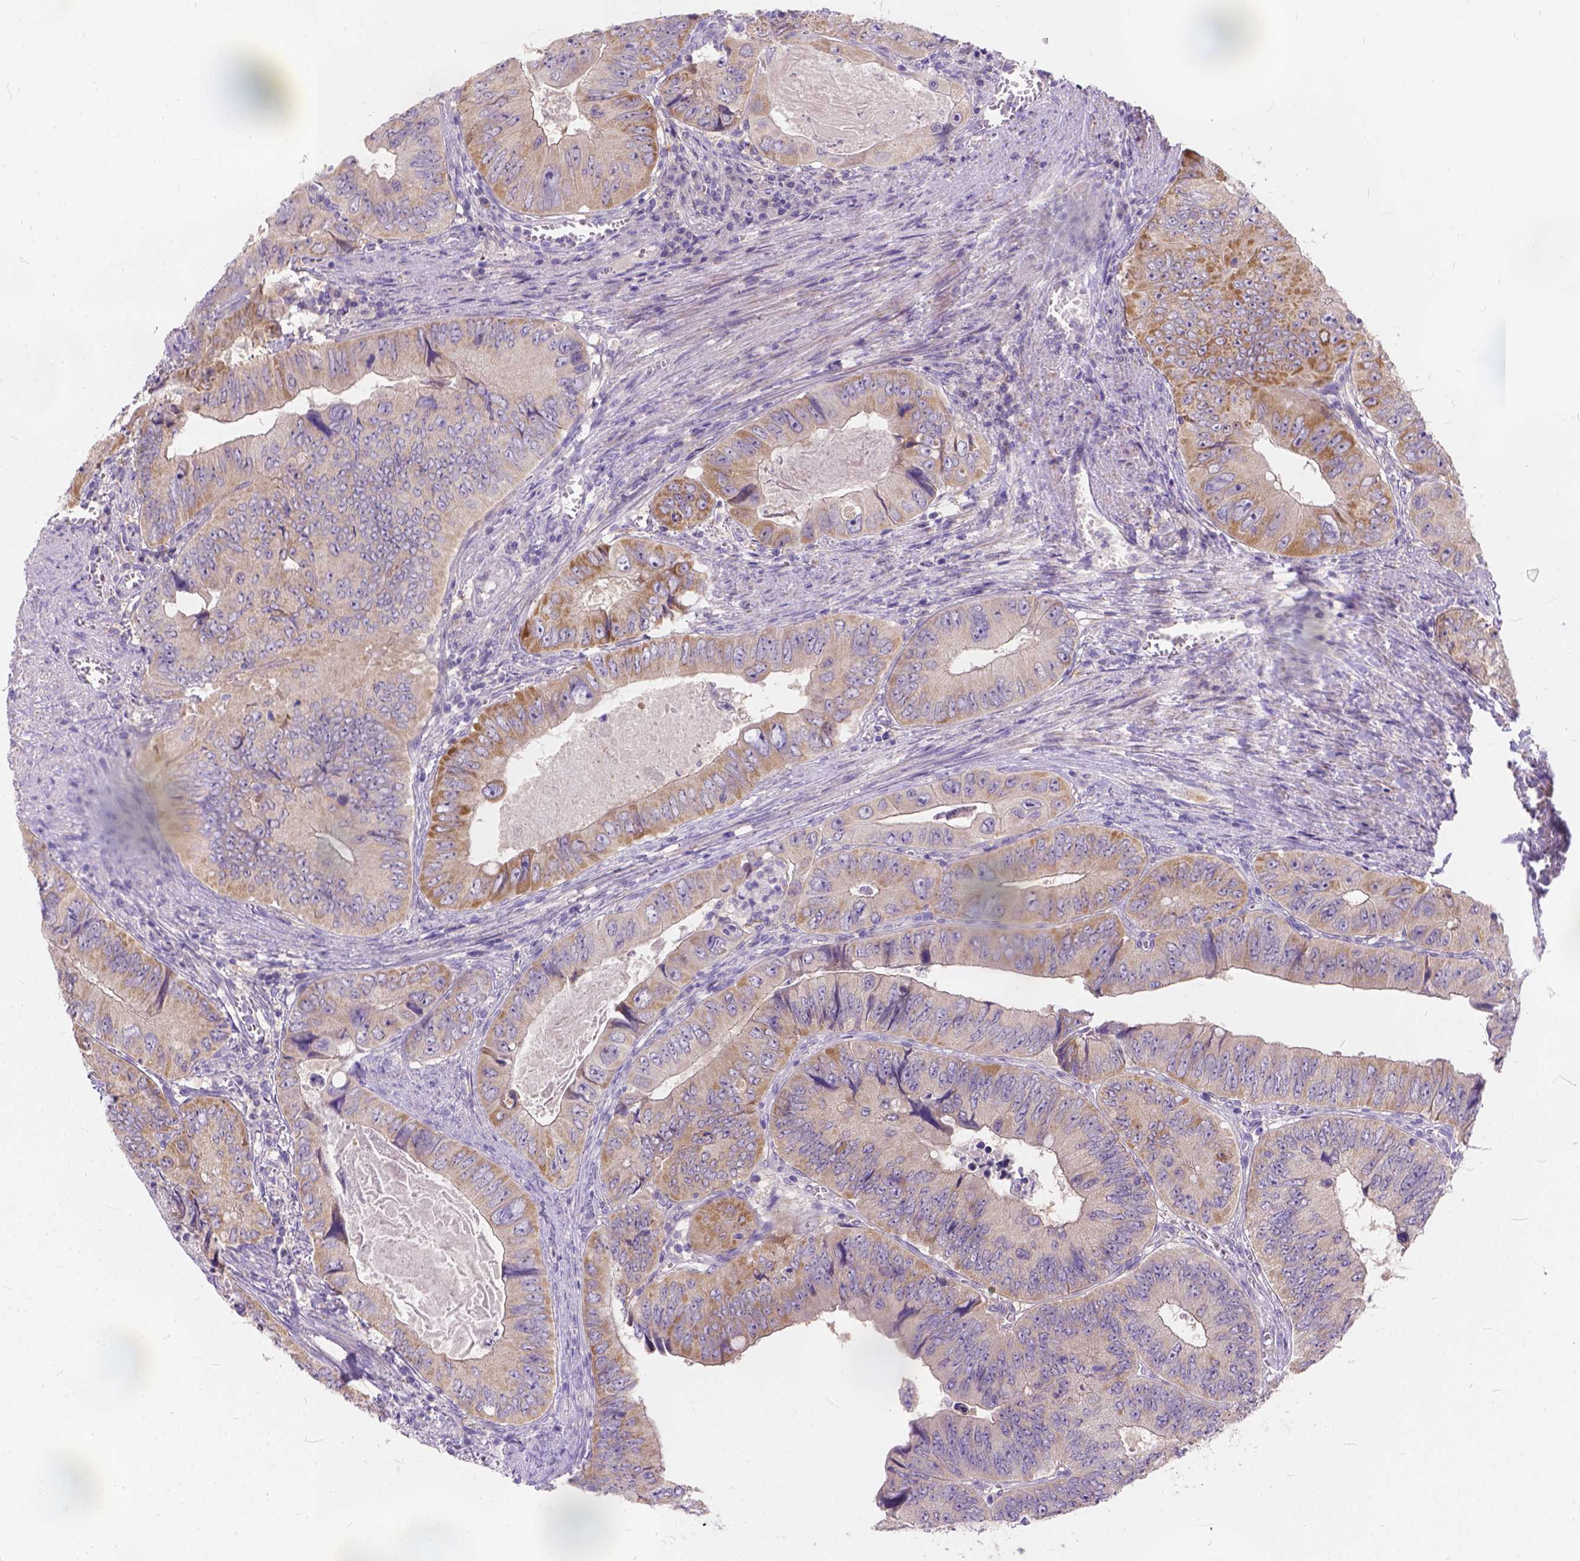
{"staining": {"intensity": "moderate", "quantity": "25%-75%", "location": "cytoplasmic/membranous"}, "tissue": "colorectal cancer", "cell_type": "Tumor cells", "image_type": "cancer", "snomed": [{"axis": "morphology", "description": "Adenocarcinoma, NOS"}, {"axis": "topography", "description": "Colon"}], "caption": "DAB (3,3'-diaminobenzidine) immunohistochemical staining of human colorectal cancer (adenocarcinoma) demonstrates moderate cytoplasmic/membranous protein positivity in about 25%-75% of tumor cells.", "gene": "PEX11G", "patient": {"sex": "female", "age": 84}}